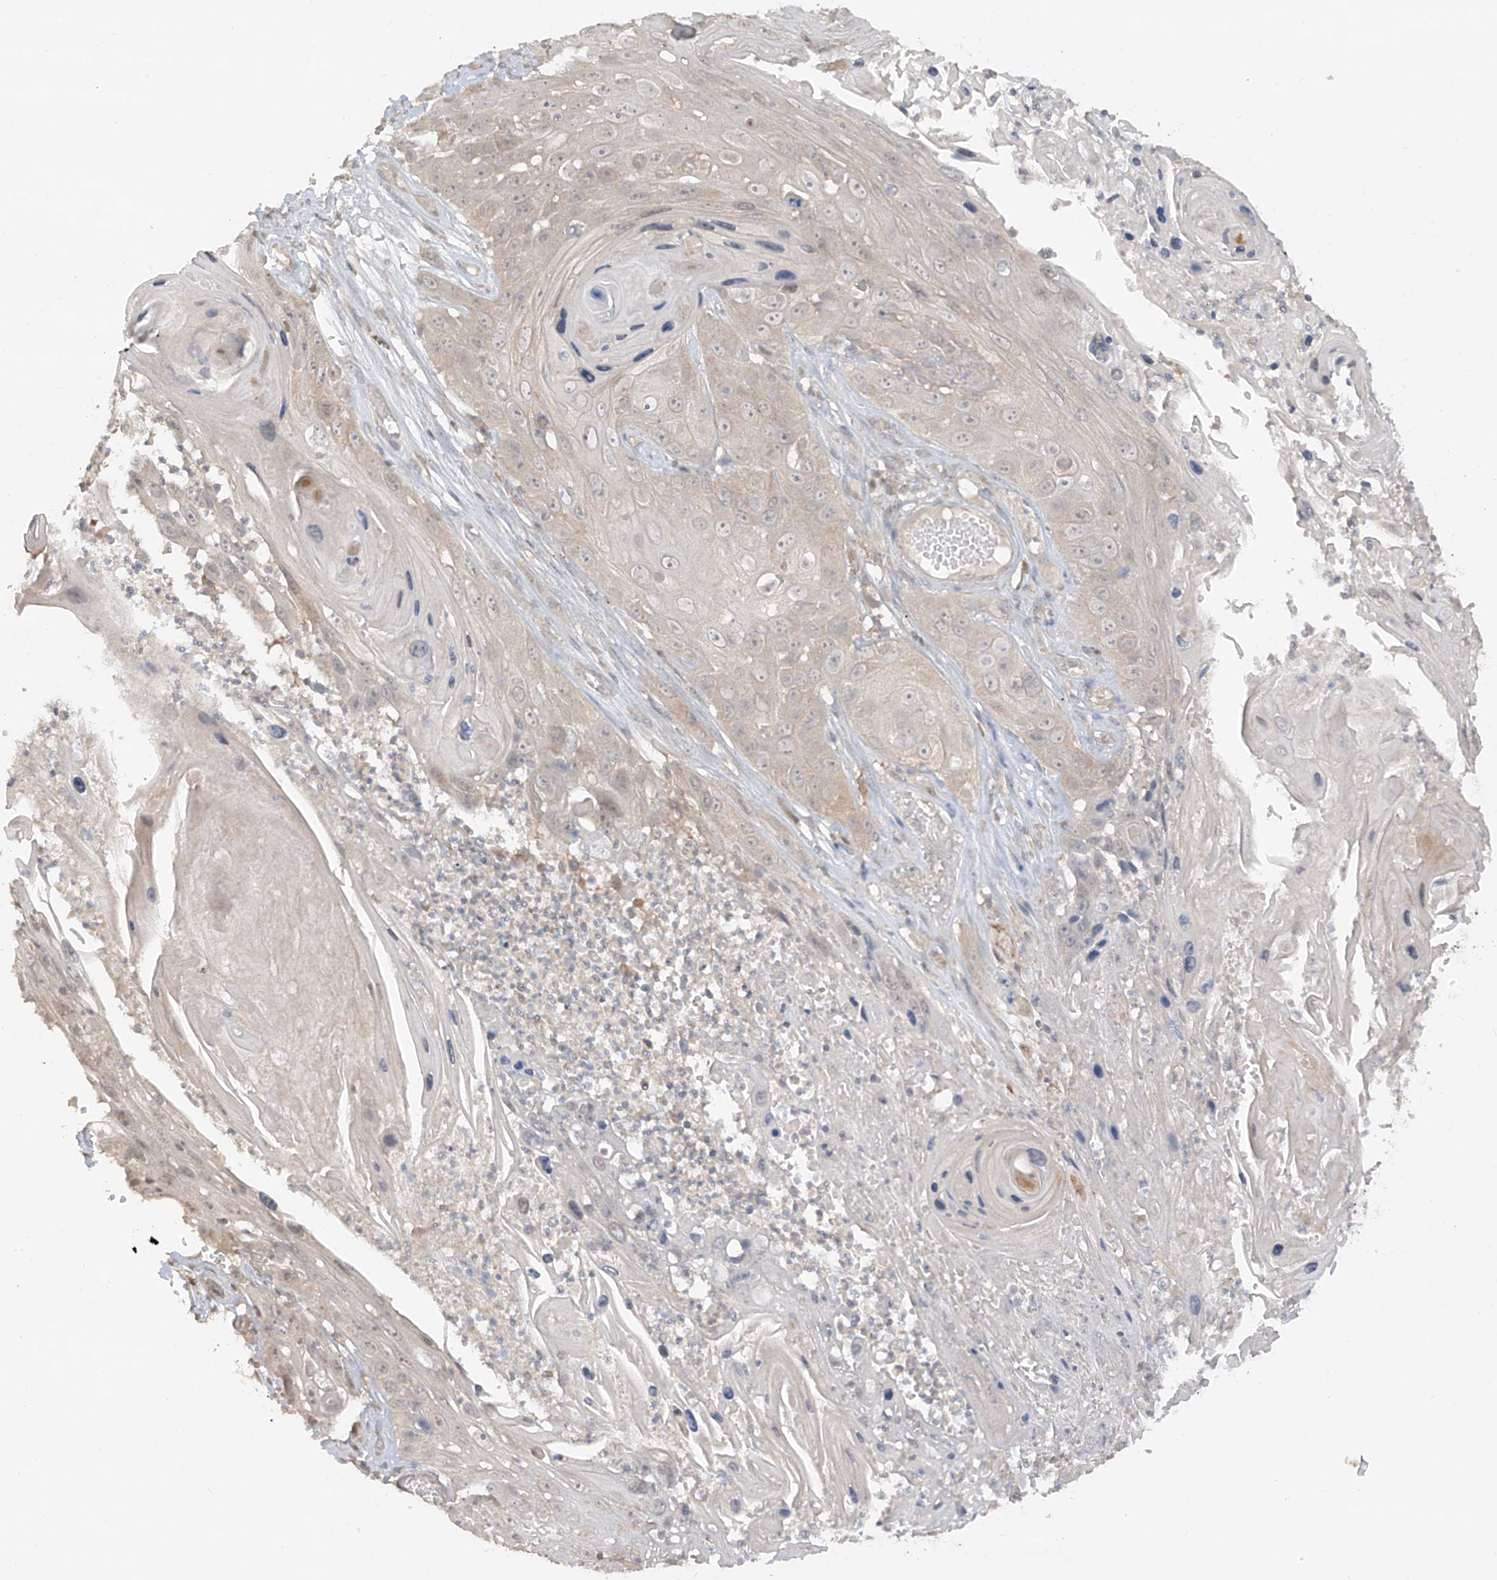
{"staining": {"intensity": "negative", "quantity": "none", "location": "none"}, "tissue": "skin cancer", "cell_type": "Tumor cells", "image_type": "cancer", "snomed": [{"axis": "morphology", "description": "Squamous cell carcinoma, NOS"}, {"axis": "topography", "description": "Skin"}], "caption": "High magnification brightfield microscopy of skin squamous cell carcinoma stained with DAB (brown) and counterstained with hematoxylin (blue): tumor cells show no significant expression. Nuclei are stained in blue.", "gene": "ANGEL2", "patient": {"sex": "male", "age": 55}}